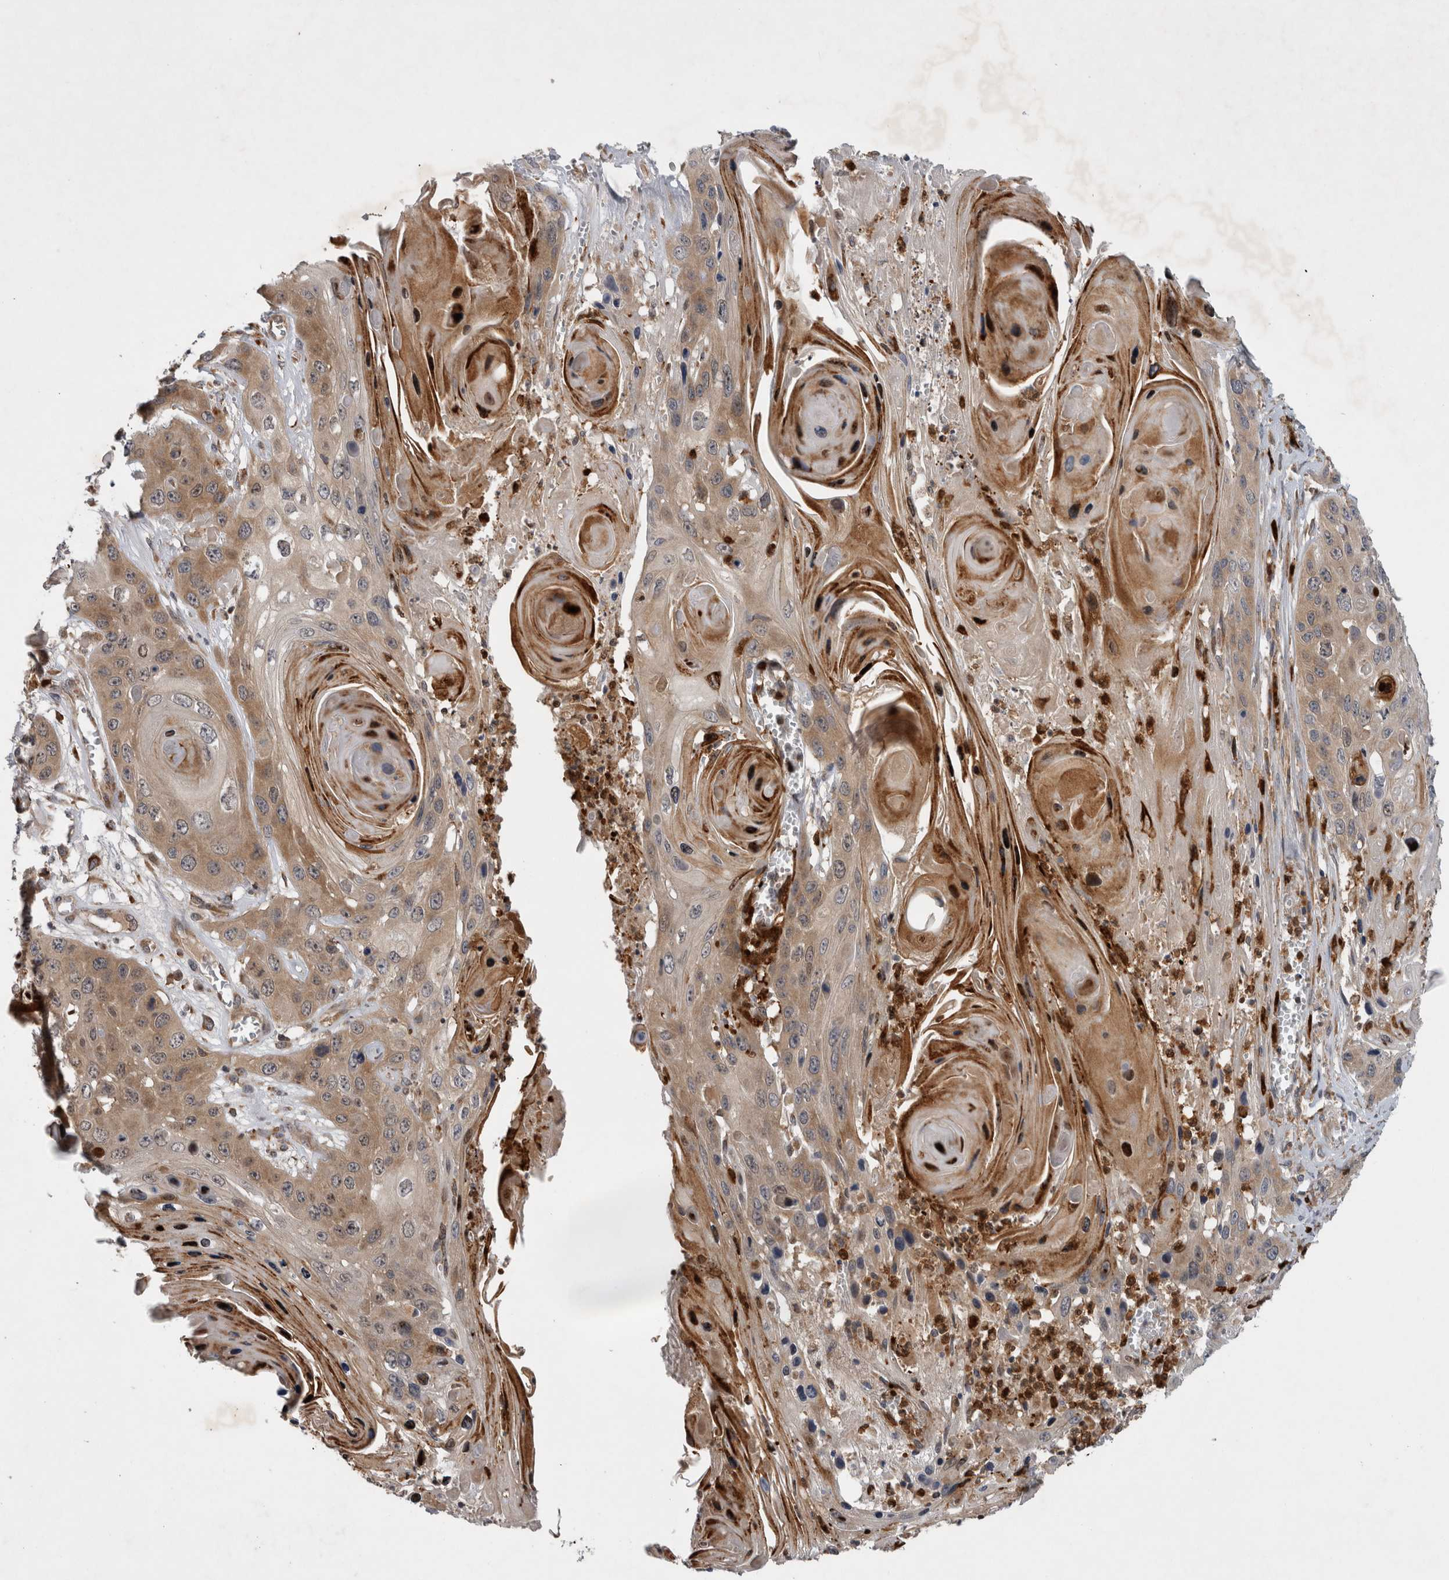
{"staining": {"intensity": "moderate", "quantity": ">75%", "location": "cytoplasmic/membranous"}, "tissue": "skin cancer", "cell_type": "Tumor cells", "image_type": "cancer", "snomed": [{"axis": "morphology", "description": "Squamous cell carcinoma, NOS"}, {"axis": "topography", "description": "Skin"}], "caption": "Protein expression analysis of skin cancer (squamous cell carcinoma) shows moderate cytoplasmic/membranous expression in approximately >75% of tumor cells. The staining is performed using DAB (3,3'-diaminobenzidine) brown chromogen to label protein expression. The nuclei are counter-stained blue using hematoxylin.", "gene": "PDCD2", "patient": {"sex": "male", "age": 55}}